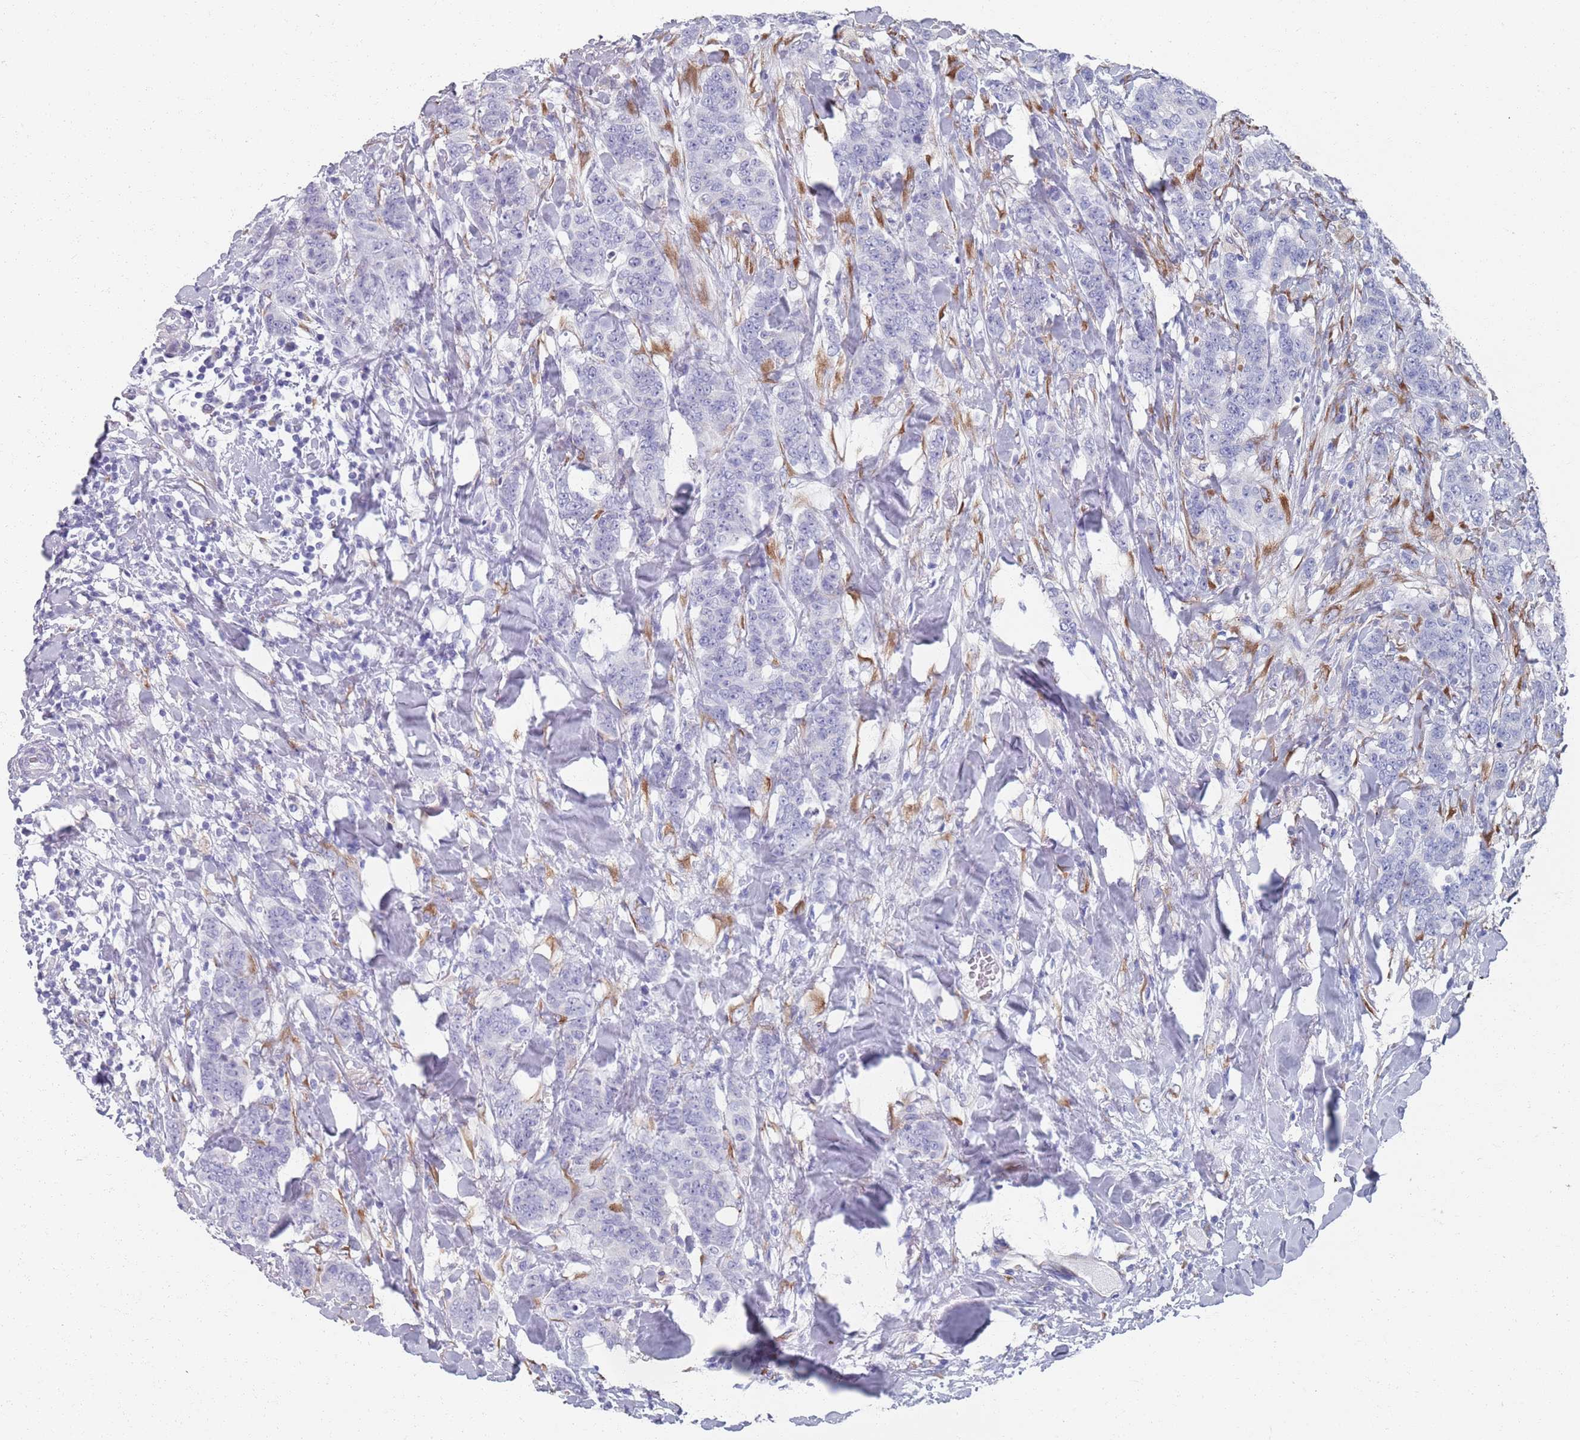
{"staining": {"intensity": "negative", "quantity": "none", "location": "none"}, "tissue": "breast cancer", "cell_type": "Tumor cells", "image_type": "cancer", "snomed": [{"axis": "morphology", "description": "Duct carcinoma"}, {"axis": "topography", "description": "Breast"}], "caption": "Breast intraductal carcinoma stained for a protein using immunohistochemistry (IHC) displays no positivity tumor cells.", "gene": "PLOD1", "patient": {"sex": "female", "age": 40}}